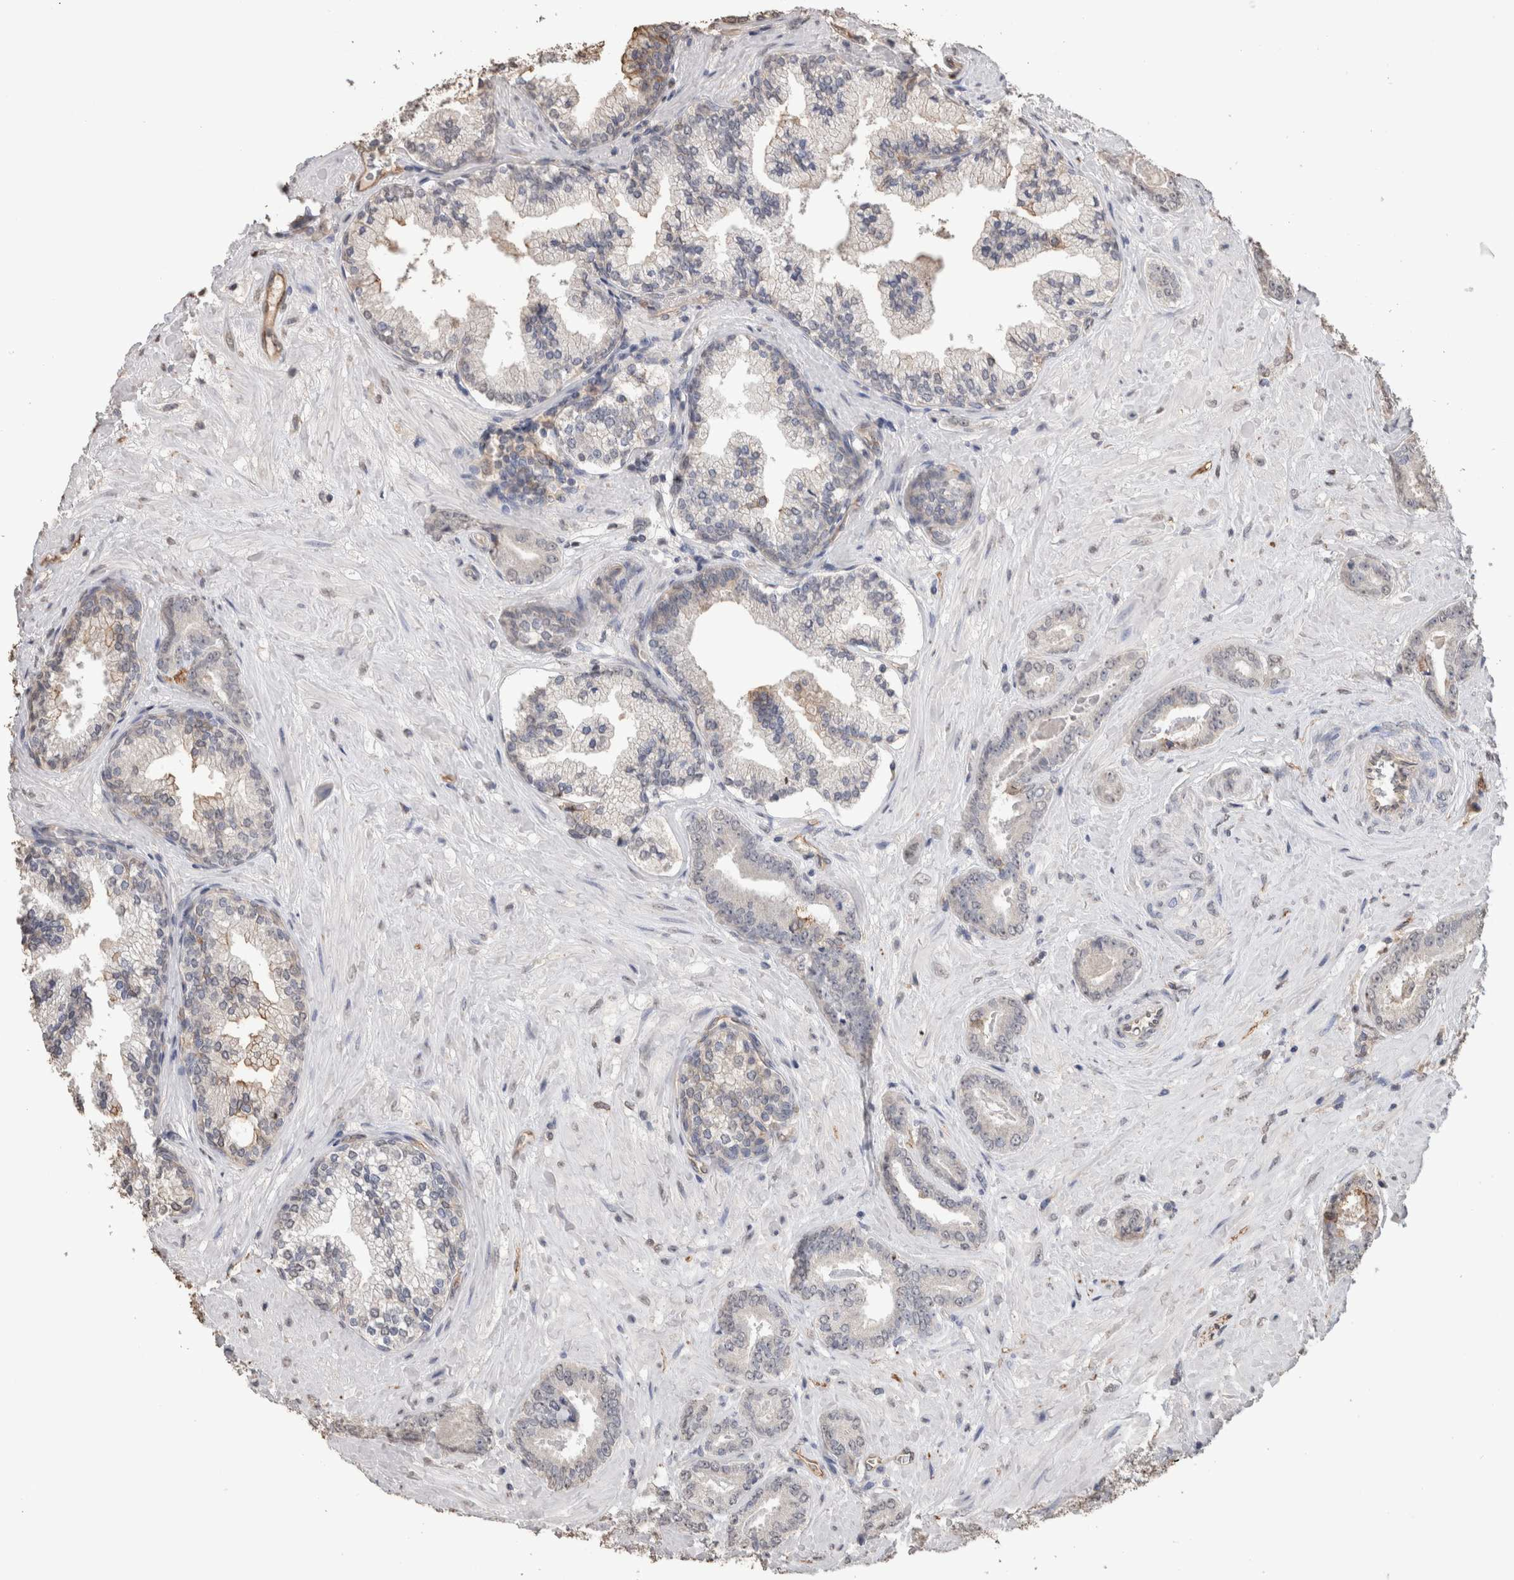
{"staining": {"intensity": "negative", "quantity": "none", "location": "none"}, "tissue": "prostate cancer", "cell_type": "Tumor cells", "image_type": "cancer", "snomed": [{"axis": "morphology", "description": "Adenocarcinoma, Low grade"}, {"axis": "topography", "description": "Prostate"}], "caption": "A photomicrograph of human prostate cancer (adenocarcinoma (low-grade)) is negative for staining in tumor cells. (DAB immunohistochemistry (IHC) with hematoxylin counter stain).", "gene": "S100A10", "patient": {"sex": "male", "age": 71}}